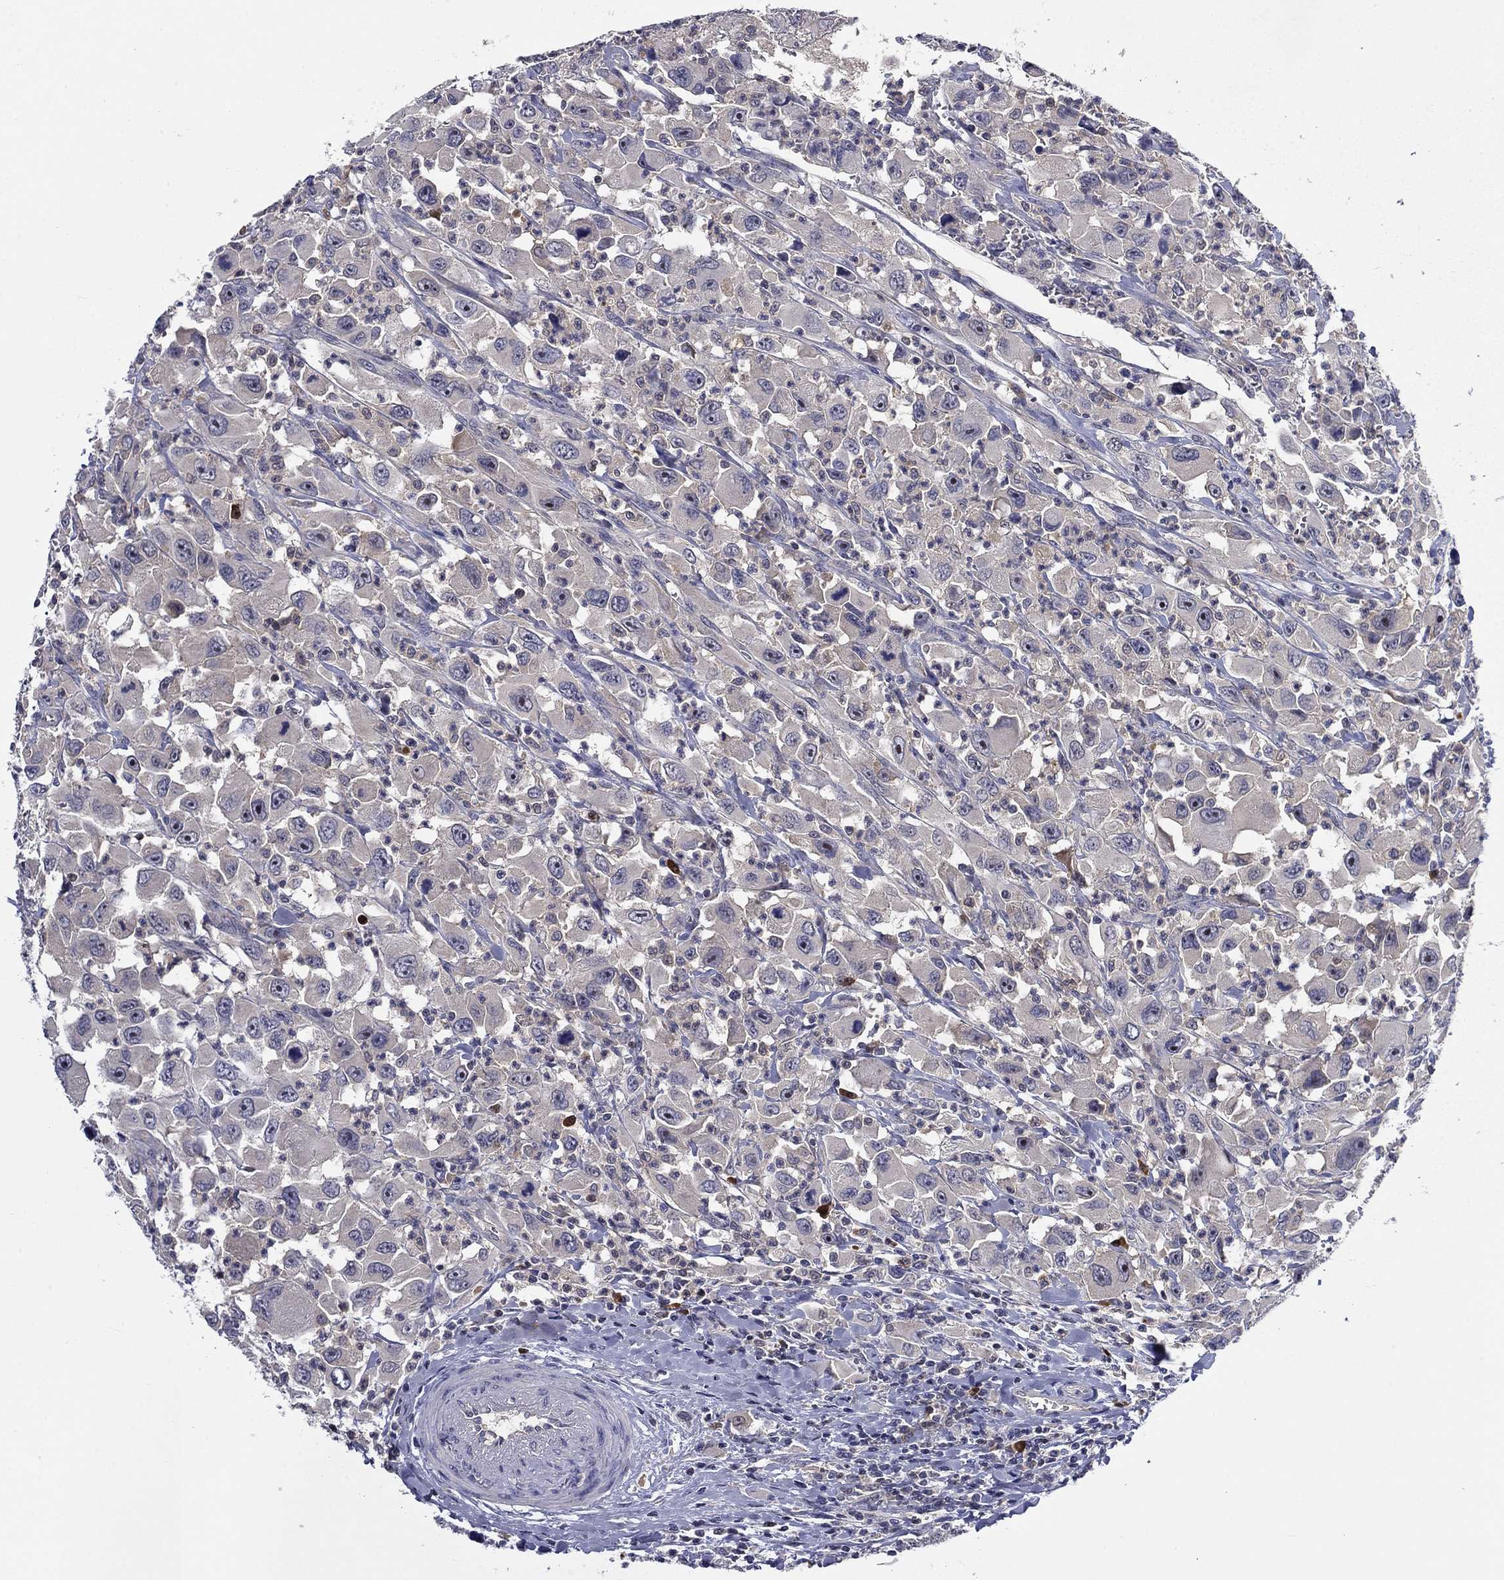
{"staining": {"intensity": "negative", "quantity": "none", "location": "none"}, "tissue": "head and neck cancer", "cell_type": "Tumor cells", "image_type": "cancer", "snomed": [{"axis": "morphology", "description": "Squamous cell carcinoma, NOS"}, {"axis": "morphology", "description": "Squamous cell carcinoma, metastatic, NOS"}, {"axis": "topography", "description": "Oral tissue"}, {"axis": "topography", "description": "Head-Neck"}], "caption": "A photomicrograph of head and neck squamous cell carcinoma stained for a protein reveals no brown staining in tumor cells.", "gene": "POU2F2", "patient": {"sex": "female", "age": 85}}